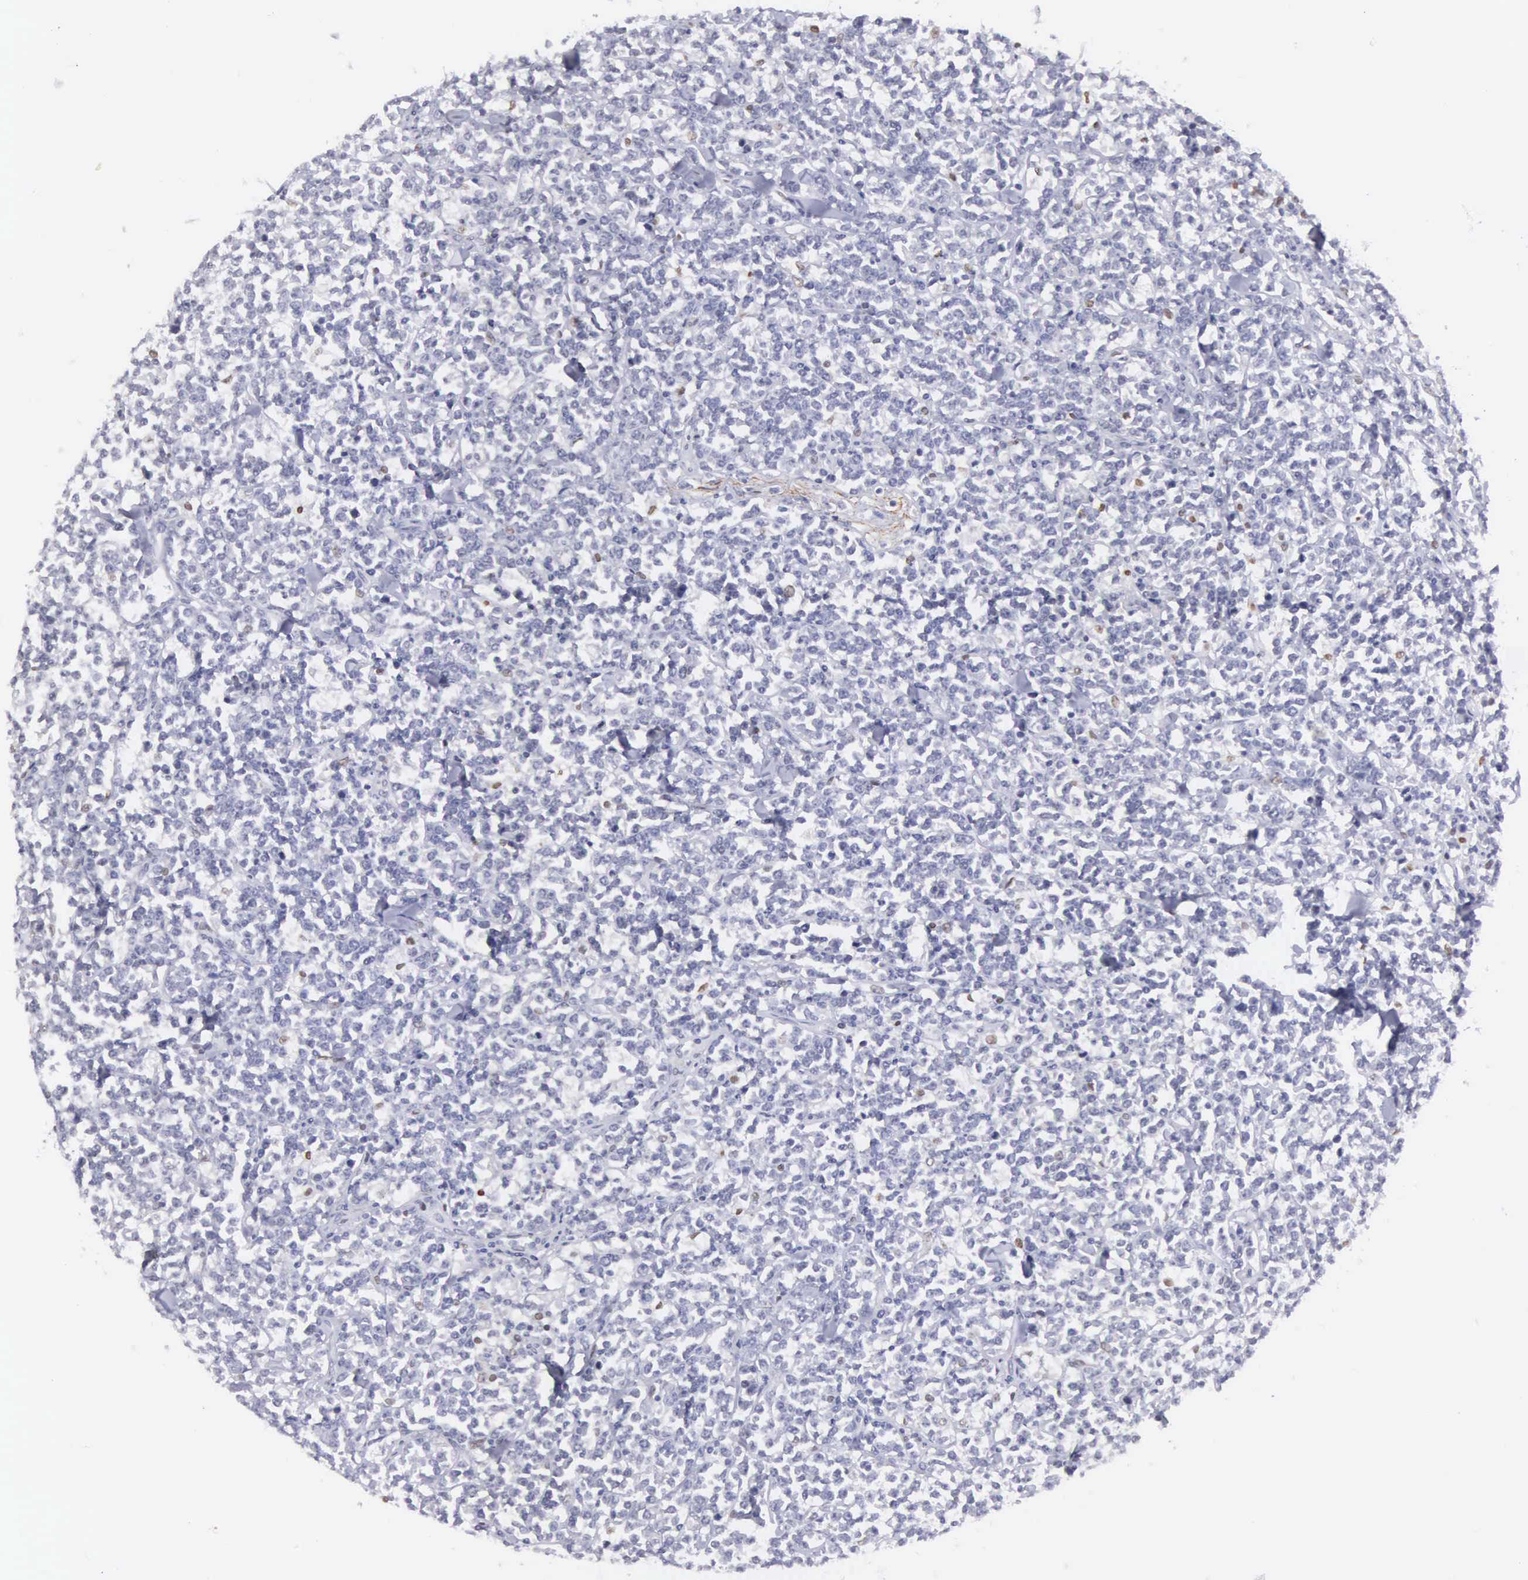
{"staining": {"intensity": "weak", "quantity": "<25%", "location": "cytoplasmic/membranous,nuclear"}, "tissue": "lymphoma", "cell_type": "Tumor cells", "image_type": "cancer", "snomed": [{"axis": "morphology", "description": "Malignant lymphoma, non-Hodgkin's type, High grade"}, {"axis": "topography", "description": "Small intestine"}, {"axis": "topography", "description": "Colon"}], "caption": "Lymphoma was stained to show a protein in brown. There is no significant positivity in tumor cells. (DAB (3,3'-diaminobenzidine) immunohistochemistry visualized using brightfield microscopy, high magnification).", "gene": "ETV6", "patient": {"sex": "male", "age": 8}}